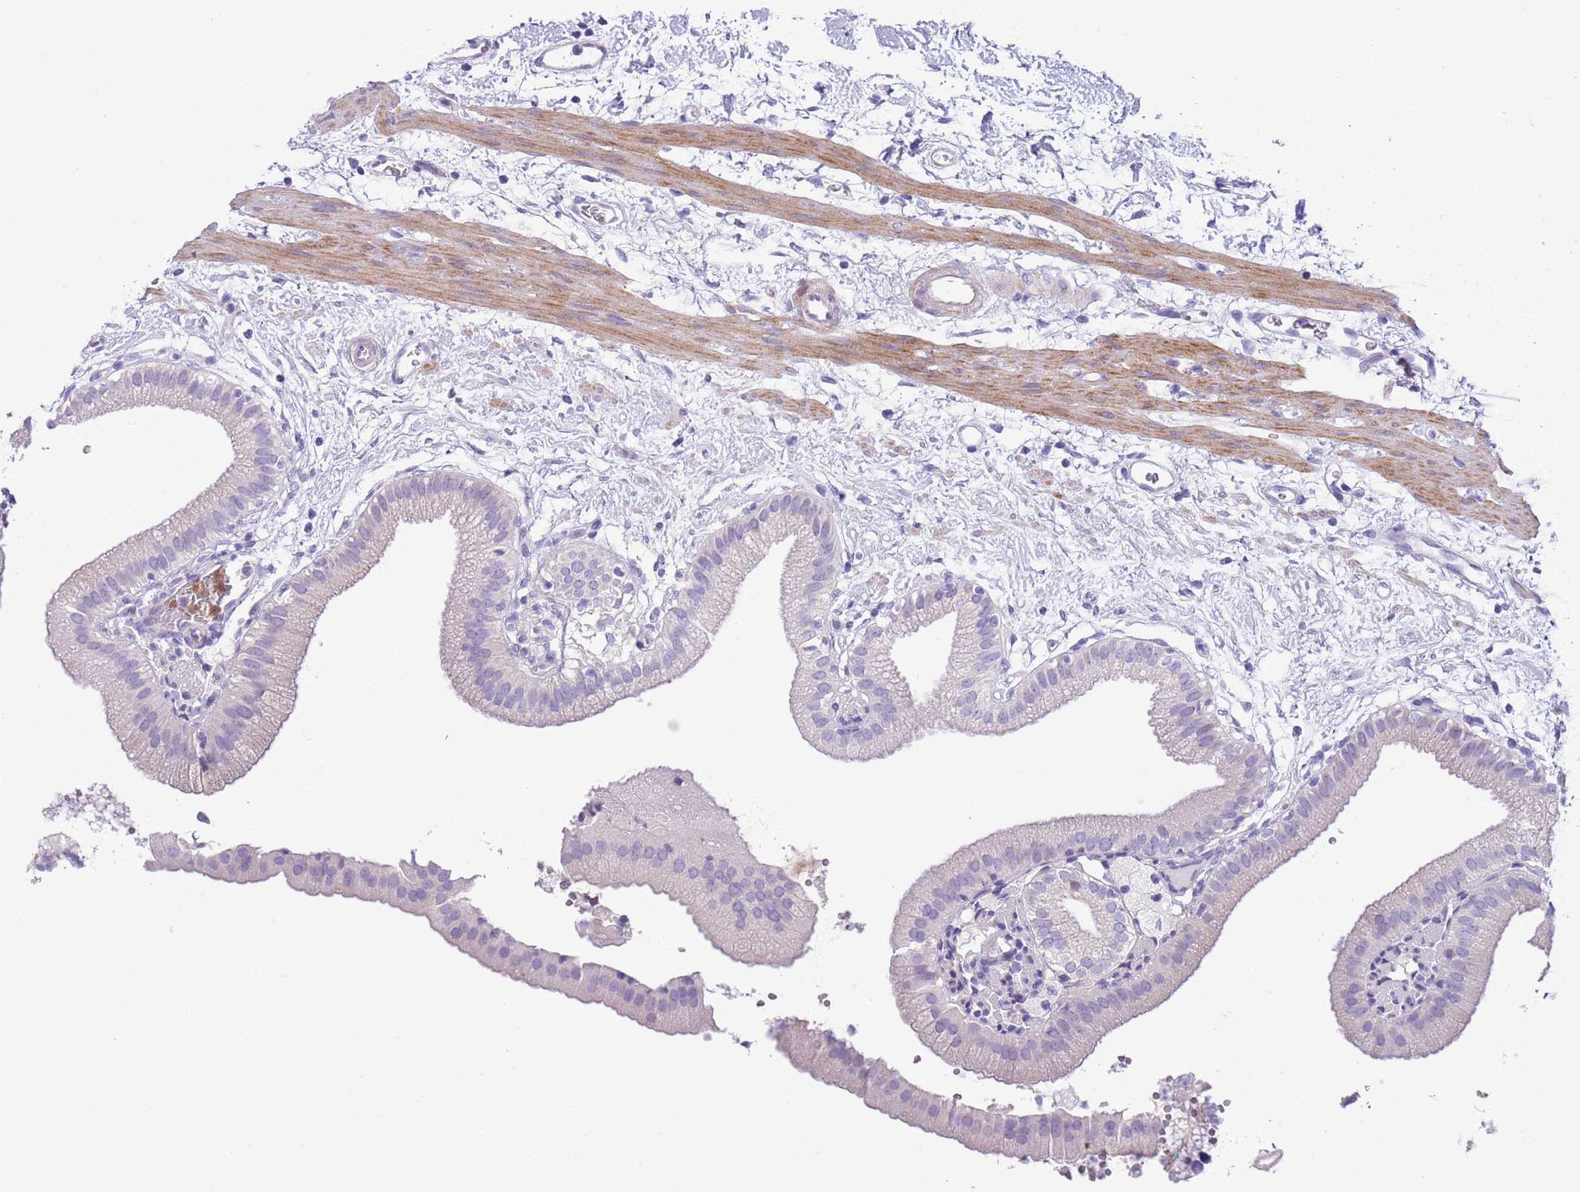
{"staining": {"intensity": "negative", "quantity": "none", "location": "none"}, "tissue": "gallbladder", "cell_type": "Glandular cells", "image_type": "normal", "snomed": [{"axis": "morphology", "description": "Normal tissue, NOS"}, {"axis": "topography", "description": "Gallbladder"}], "caption": "Immunohistochemistry histopathology image of benign gallbladder: human gallbladder stained with DAB (3,3'-diaminobenzidine) reveals no significant protein staining in glandular cells.", "gene": "OR6M1", "patient": {"sex": "male", "age": 55}}